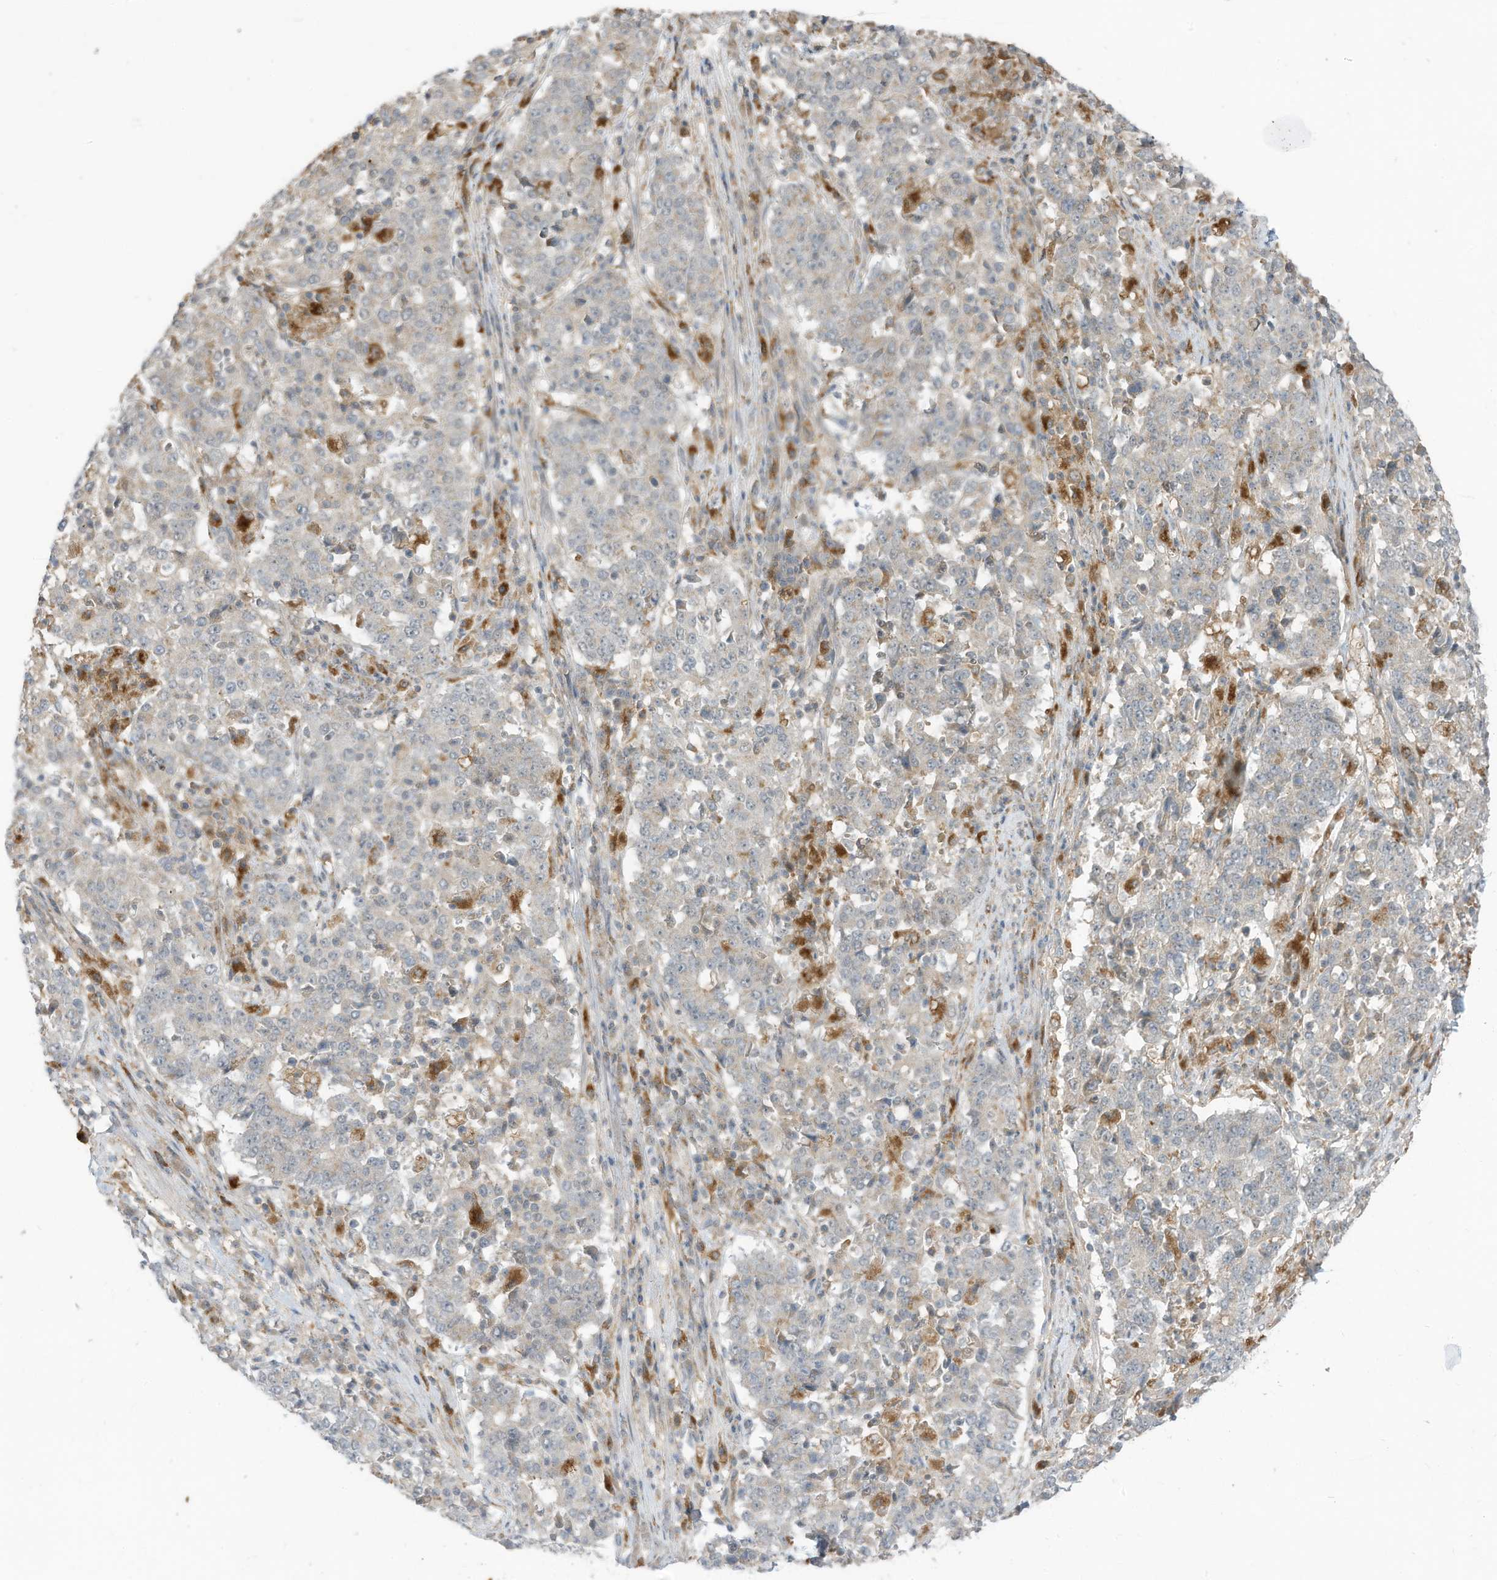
{"staining": {"intensity": "negative", "quantity": "none", "location": "none"}, "tissue": "stomach cancer", "cell_type": "Tumor cells", "image_type": "cancer", "snomed": [{"axis": "morphology", "description": "Adenocarcinoma, NOS"}, {"axis": "topography", "description": "Stomach"}], "caption": "This is a image of immunohistochemistry staining of stomach cancer, which shows no staining in tumor cells.", "gene": "DZIP3", "patient": {"sex": "male", "age": 59}}